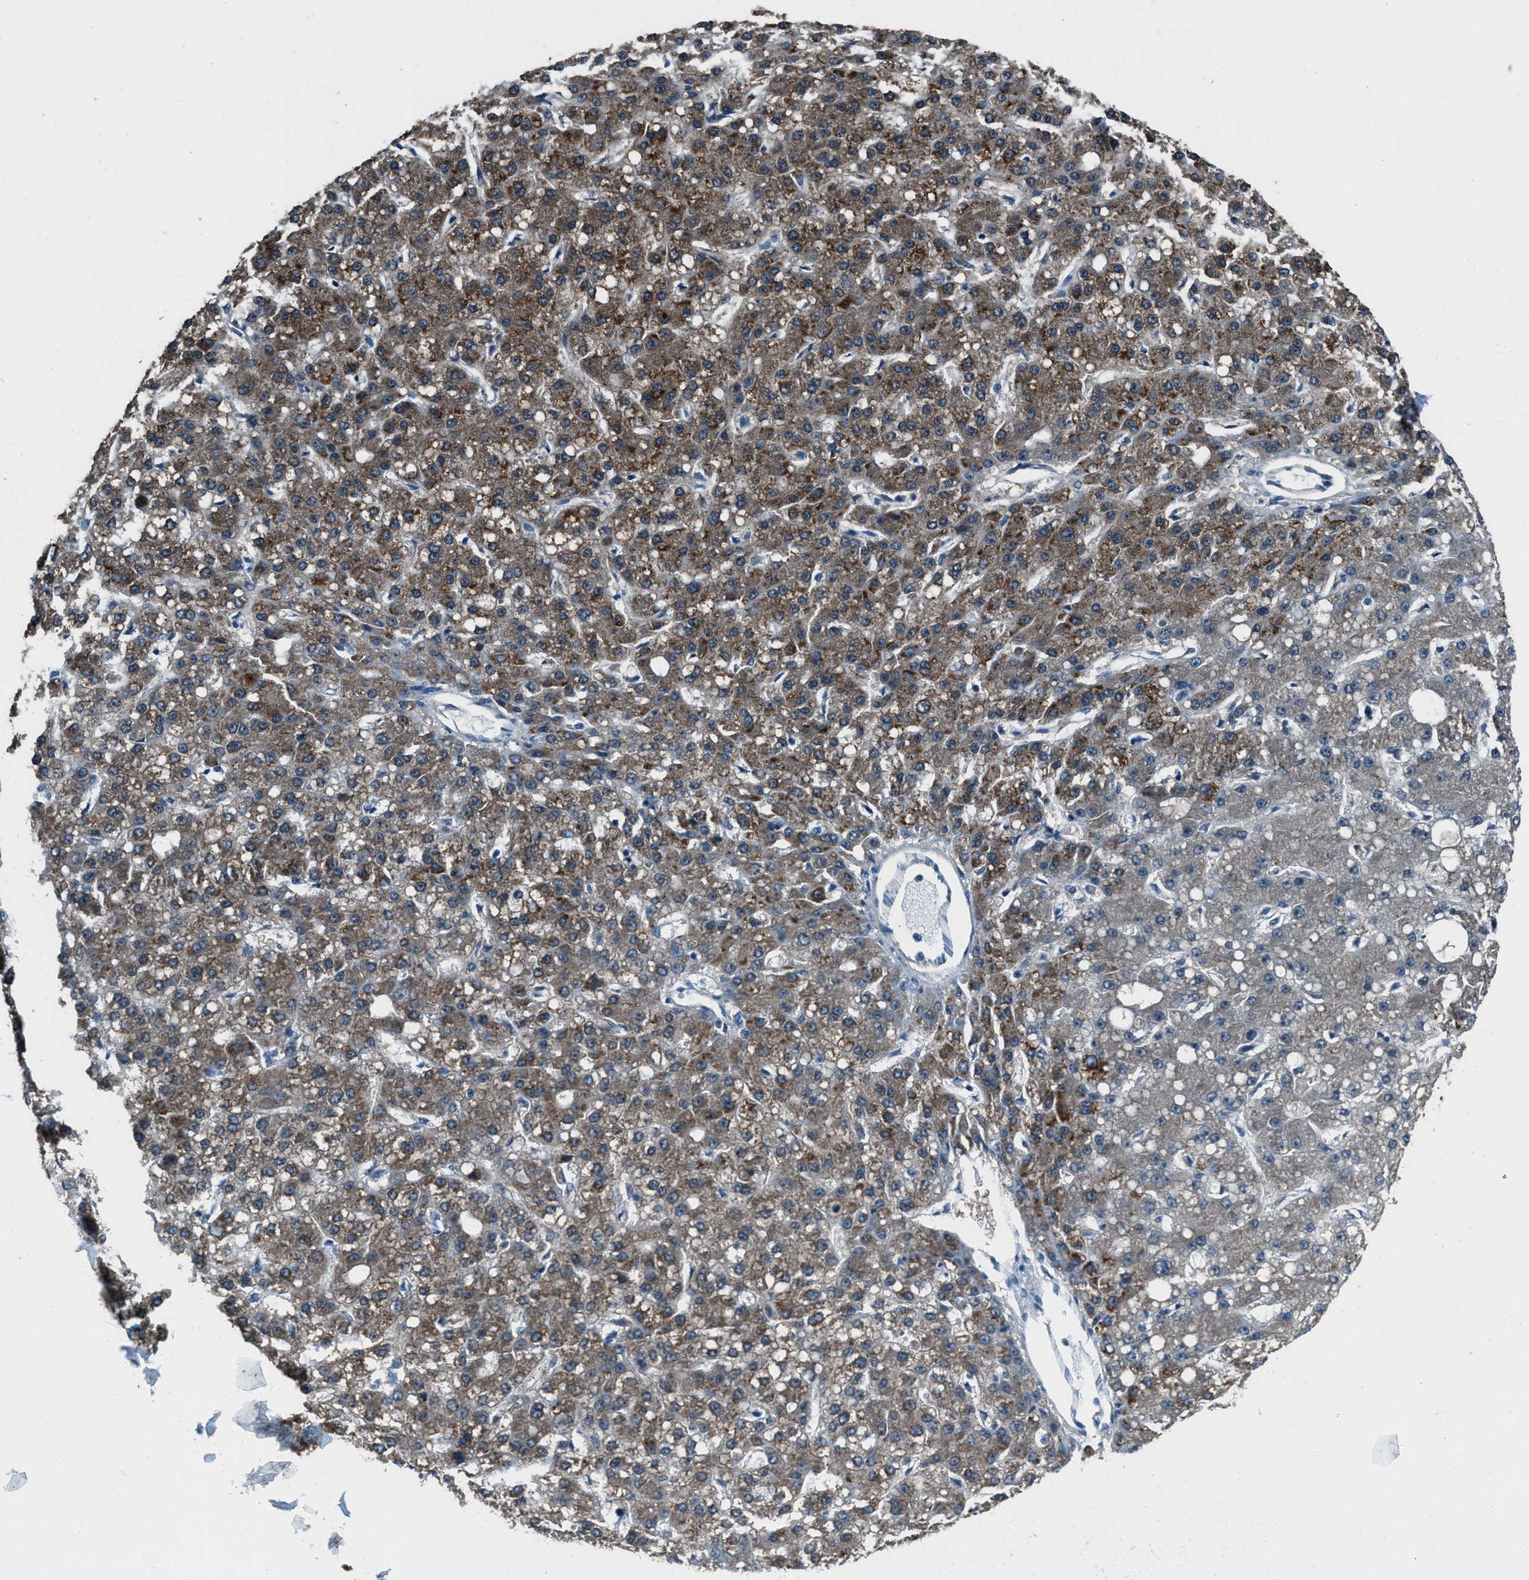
{"staining": {"intensity": "moderate", "quantity": ">75%", "location": "cytoplasmic/membranous"}, "tissue": "liver cancer", "cell_type": "Tumor cells", "image_type": "cancer", "snomed": [{"axis": "morphology", "description": "Carcinoma, Hepatocellular, NOS"}, {"axis": "topography", "description": "Liver"}], "caption": "Immunohistochemical staining of hepatocellular carcinoma (liver) exhibits medium levels of moderate cytoplasmic/membranous staining in approximately >75% of tumor cells. The protein is shown in brown color, while the nuclei are stained blue.", "gene": "AMACR", "patient": {"sex": "male", "age": 67}}